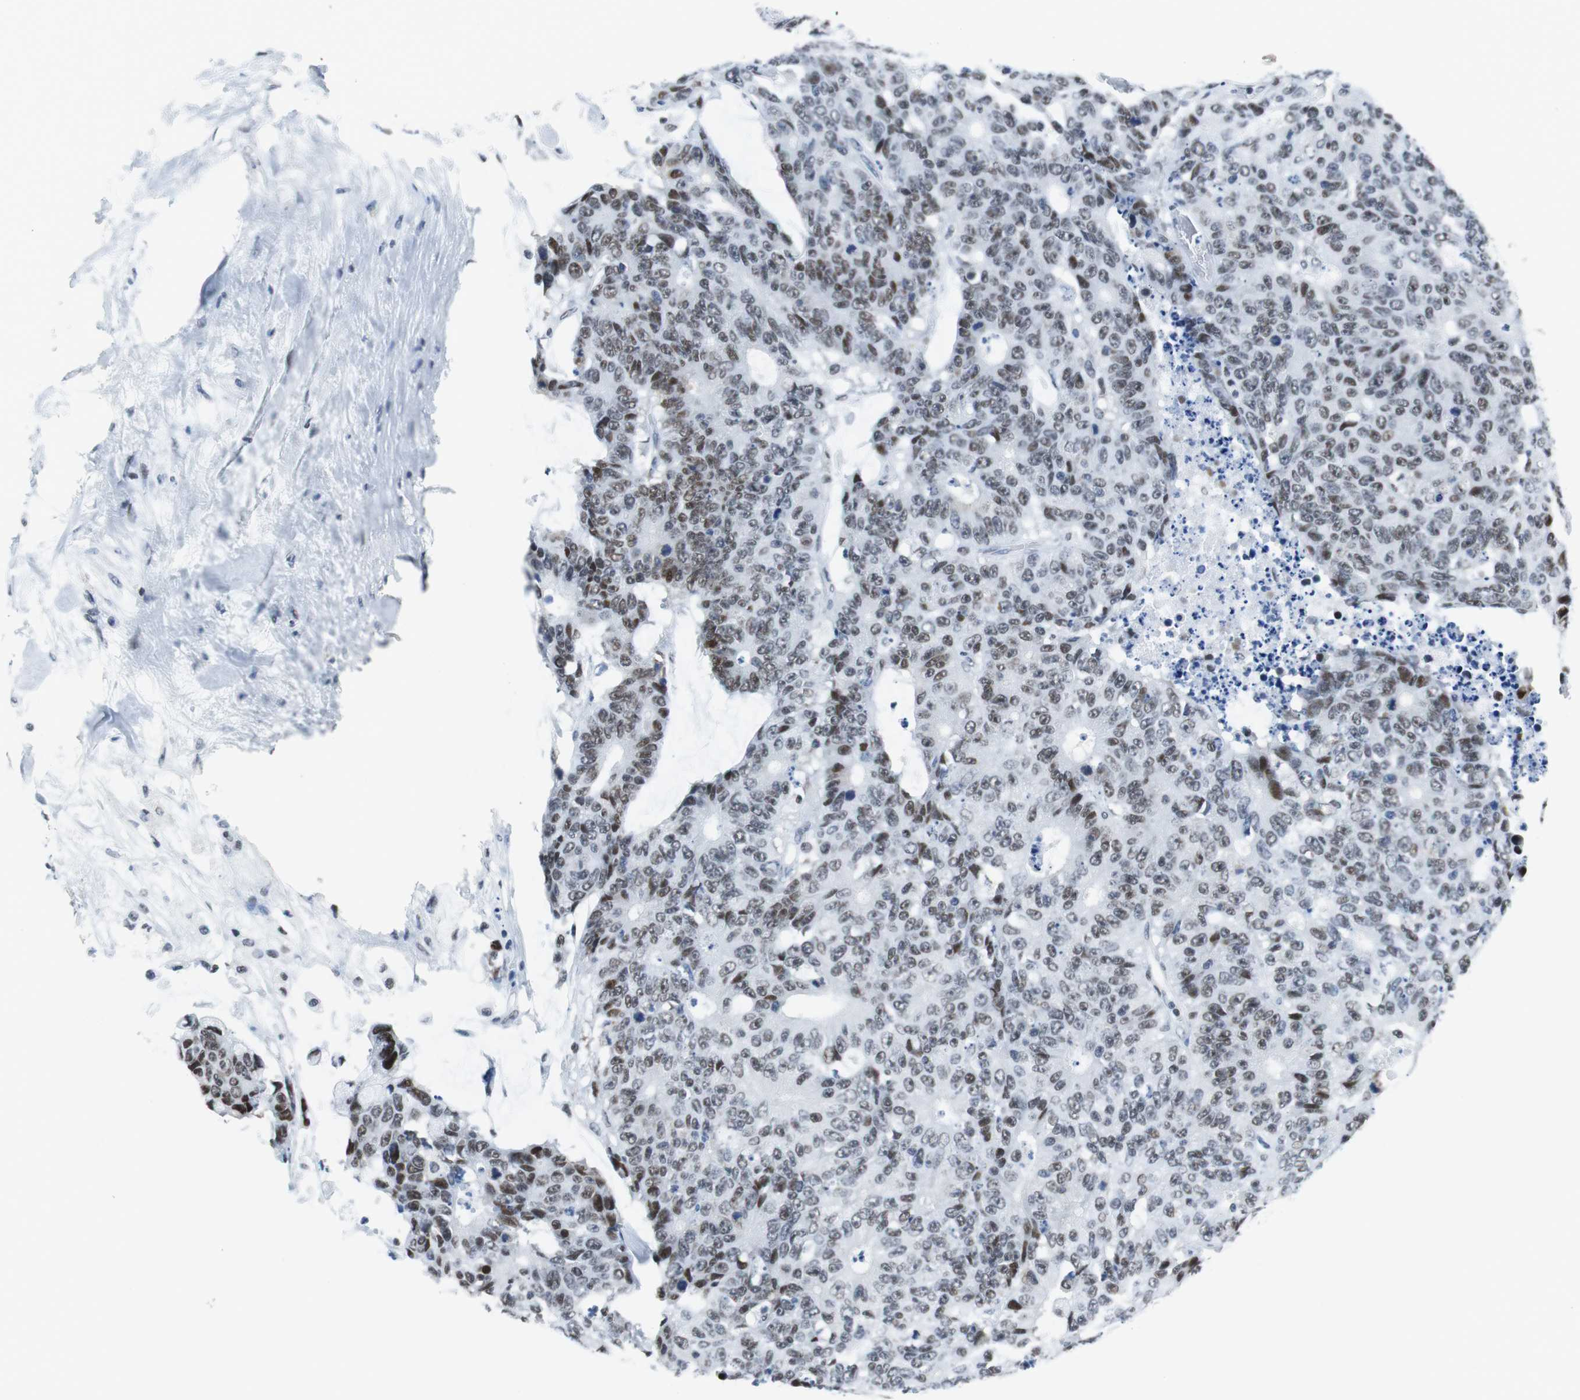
{"staining": {"intensity": "moderate", "quantity": "25%-75%", "location": "nuclear"}, "tissue": "colorectal cancer", "cell_type": "Tumor cells", "image_type": "cancer", "snomed": [{"axis": "morphology", "description": "Adenocarcinoma, NOS"}, {"axis": "topography", "description": "Colon"}], "caption": "High-magnification brightfield microscopy of colorectal cancer stained with DAB (3,3'-diaminobenzidine) (brown) and counterstained with hematoxylin (blue). tumor cells exhibit moderate nuclear staining is present in approximately25%-75% of cells.", "gene": "HDAC3", "patient": {"sex": "female", "age": 86}}